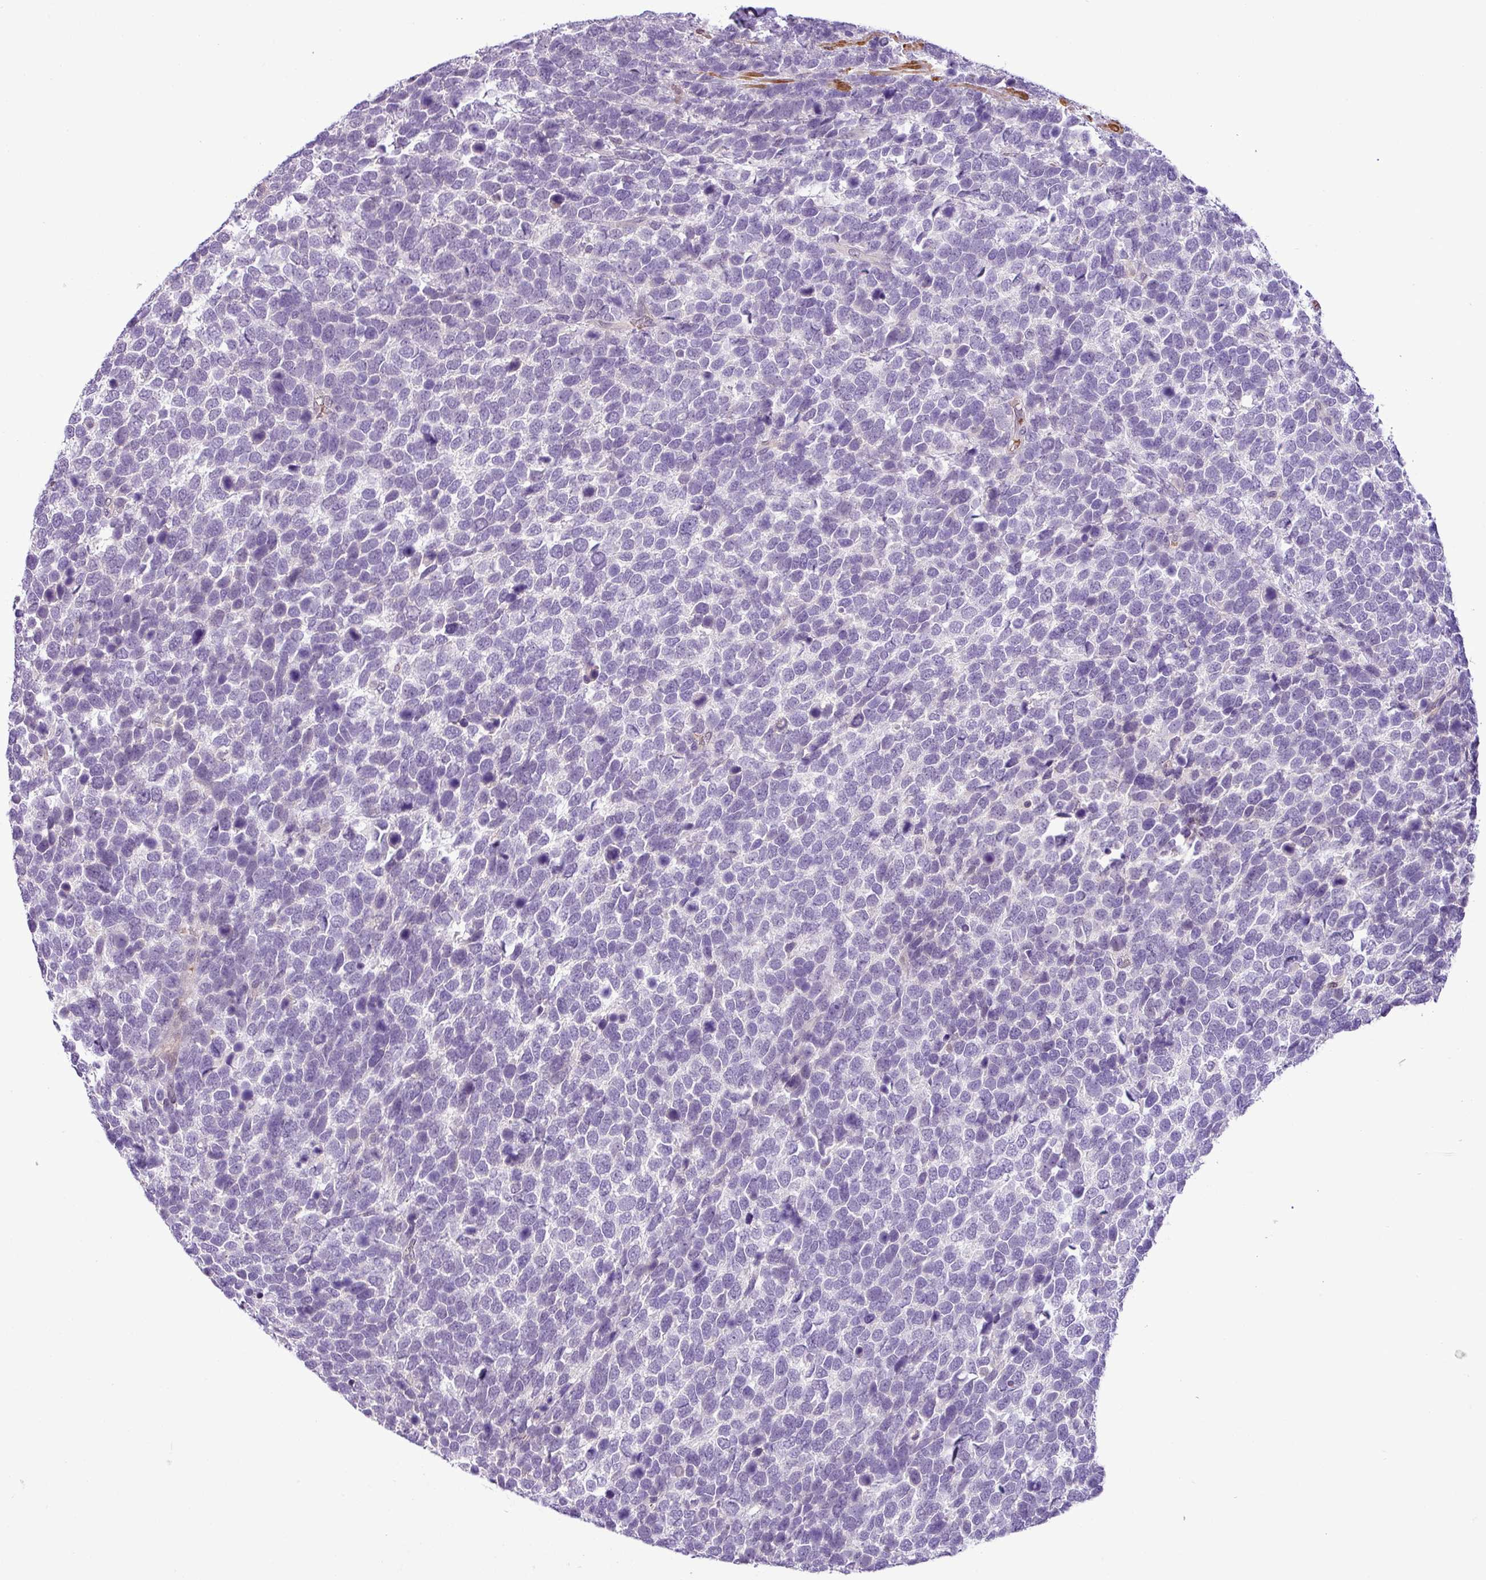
{"staining": {"intensity": "negative", "quantity": "none", "location": "none"}, "tissue": "urothelial cancer", "cell_type": "Tumor cells", "image_type": "cancer", "snomed": [{"axis": "morphology", "description": "Urothelial carcinoma, High grade"}, {"axis": "topography", "description": "Urinary bladder"}], "caption": "There is no significant staining in tumor cells of urothelial cancer. (Immunohistochemistry (ihc), brightfield microscopy, high magnification).", "gene": "NBEAL2", "patient": {"sex": "female", "age": 82}}